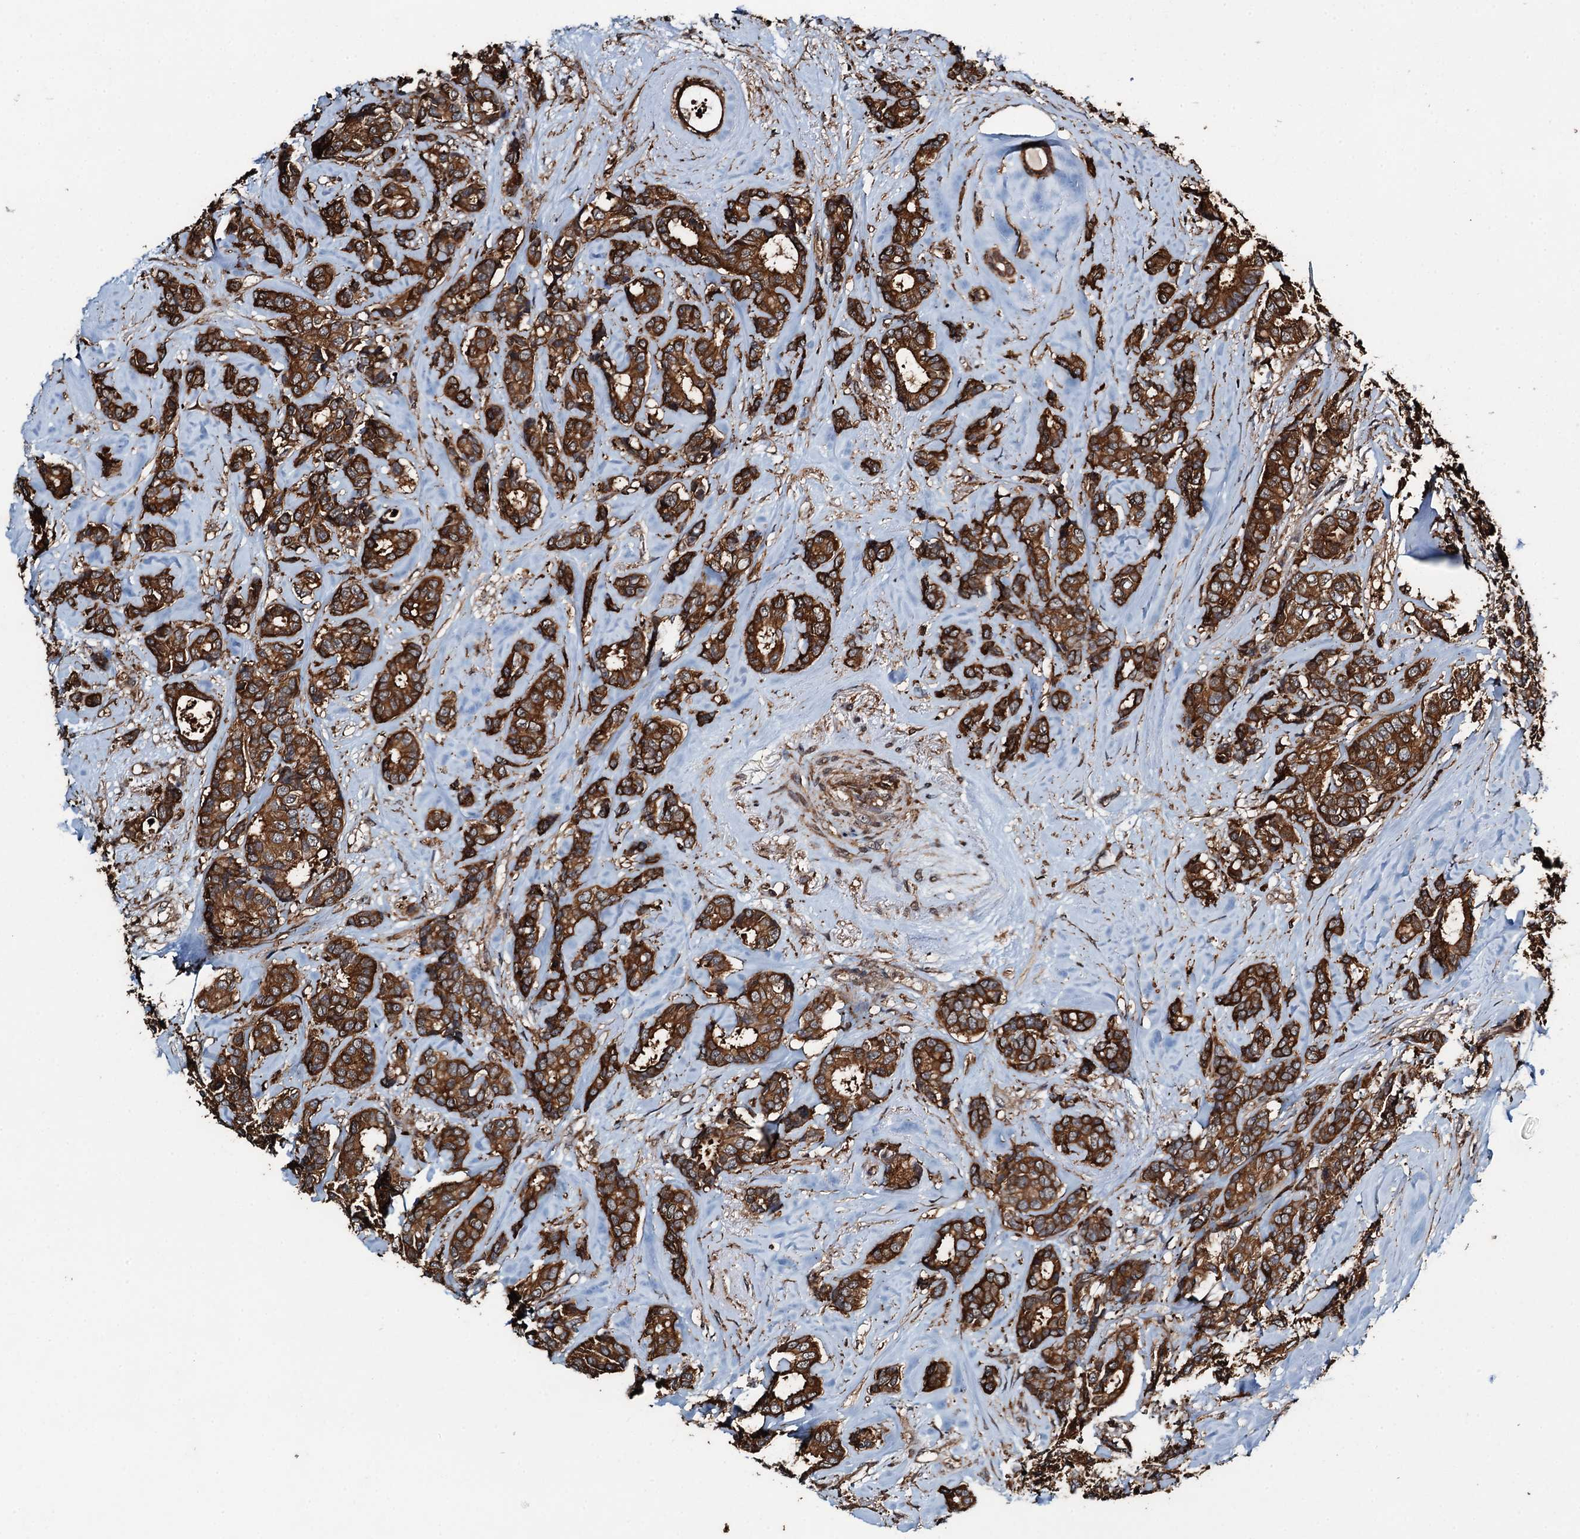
{"staining": {"intensity": "strong", "quantity": ">75%", "location": "cytoplasmic/membranous"}, "tissue": "breast cancer", "cell_type": "Tumor cells", "image_type": "cancer", "snomed": [{"axis": "morphology", "description": "Duct carcinoma"}, {"axis": "topography", "description": "Breast"}], "caption": "The micrograph displays staining of breast cancer (infiltrating ductal carcinoma), revealing strong cytoplasmic/membranous protein expression (brown color) within tumor cells.", "gene": "WHAMM", "patient": {"sex": "female", "age": 87}}